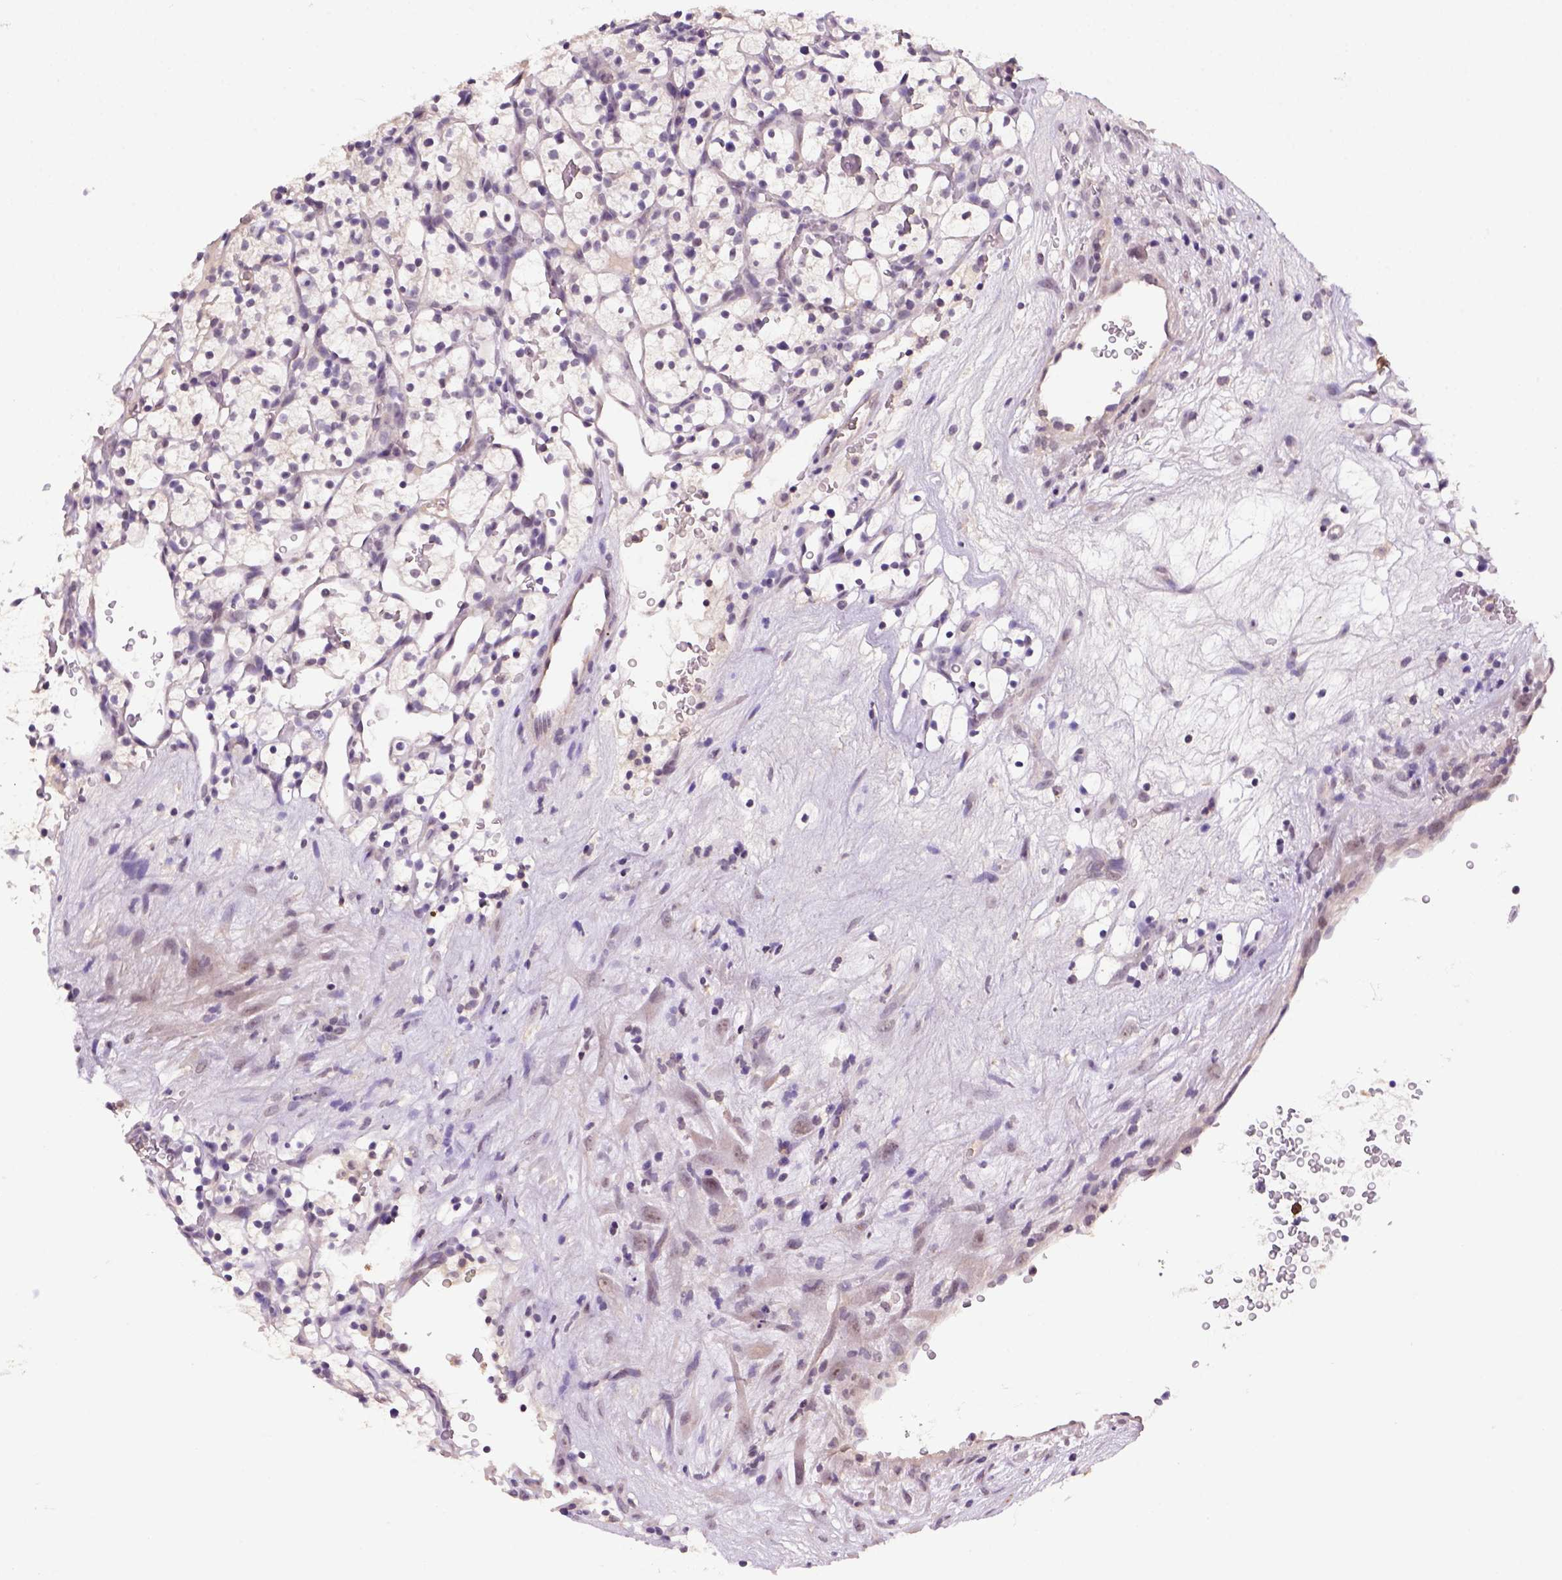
{"staining": {"intensity": "weak", "quantity": "25%-75%", "location": "cytoplasmic/membranous,nuclear"}, "tissue": "renal cancer", "cell_type": "Tumor cells", "image_type": "cancer", "snomed": [{"axis": "morphology", "description": "Adenocarcinoma, NOS"}, {"axis": "topography", "description": "Kidney"}], "caption": "The micrograph shows staining of renal cancer (adenocarcinoma), revealing weak cytoplasmic/membranous and nuclear protein staining (brown color) within tumor cells. (DAB IHC, brown staining for protein, blue staining for nuclei).", "gene": "SCML4", "patient": {"sex": "female", "age": 64}}